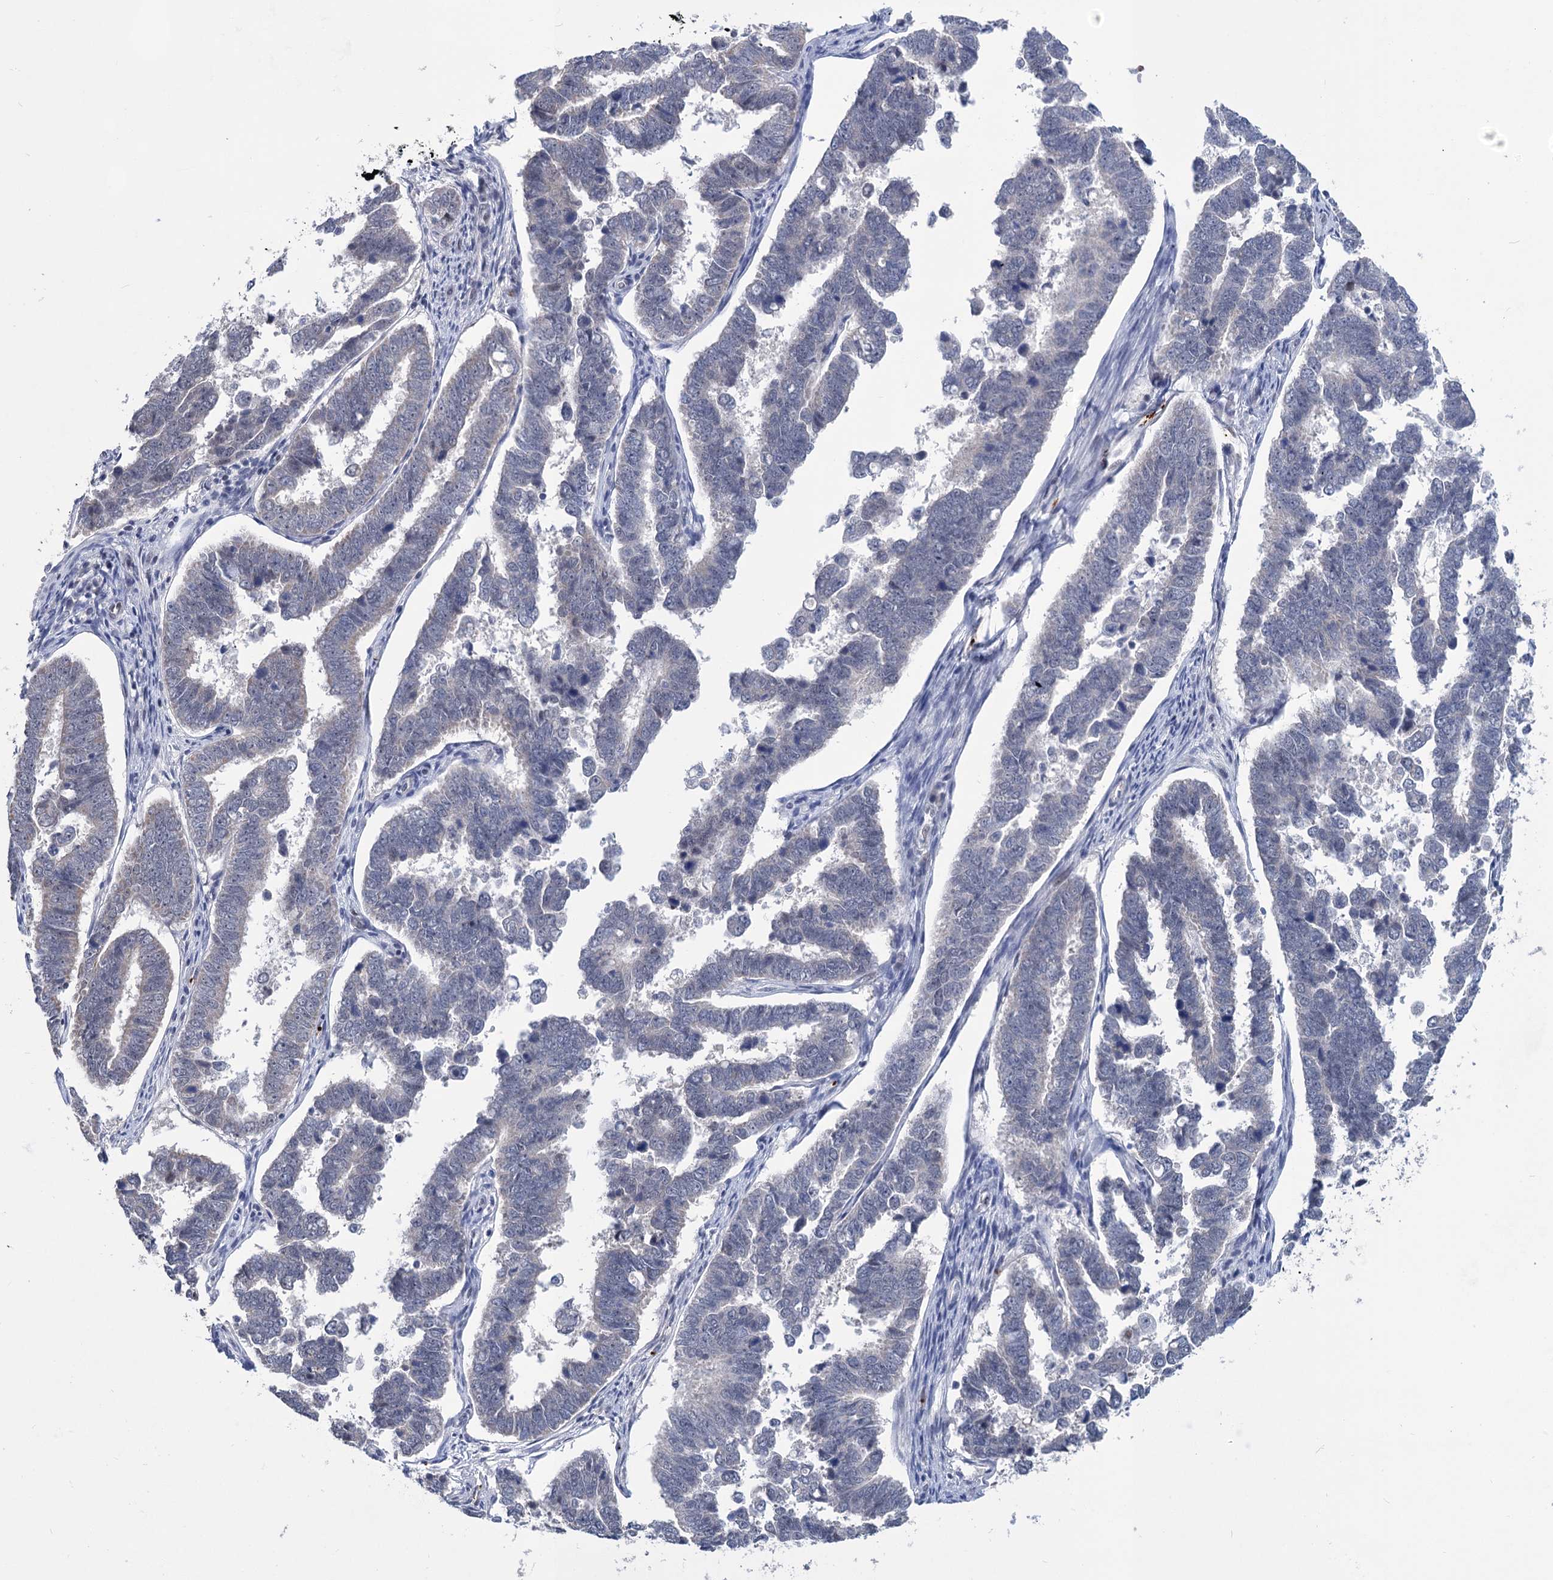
{"staining": {"intensity": "negative", "quantity": "none", "location": "none"}, "tissue": "endometrial cancer", "cell_type": "Tumor cells", "image_type": "cancer", "snomed": [{"axis": "morphology", "description": "Adenocarcinoma, NOS"}, {"axis": "topography", "description": "Endometrium"}], "caption": "This micrograph is of endometrial adenocarcinoma stained with immunohistochemistry (IHC) to label a protein in brown with the nuclei are counter-stained blue. There is no staining in tumor cells.", "gene": "MON2", "patient": {"sex": "female", "age": 75}}